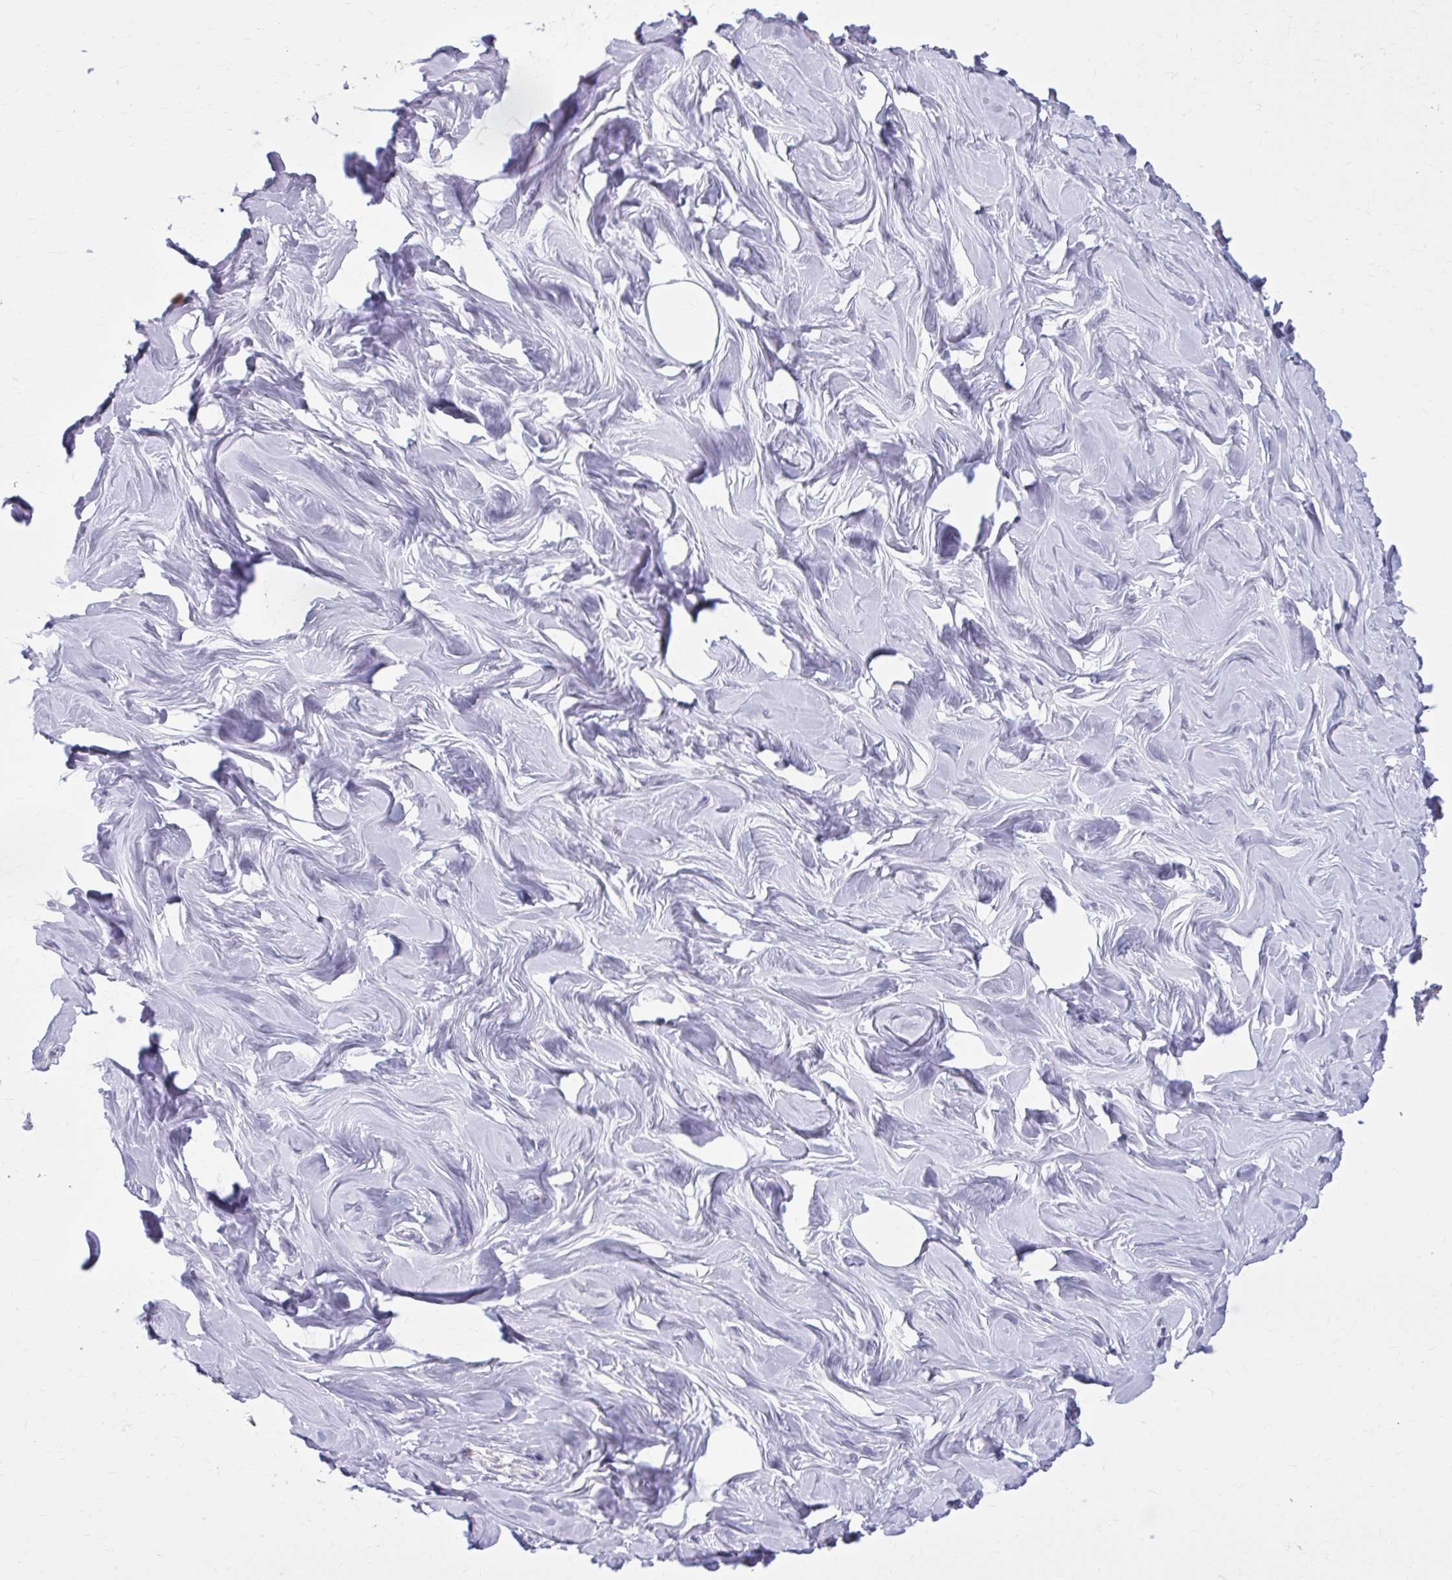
{"staining": {"intensity": "negative", "quantity": "none", "location": "none"}, "tissue": "breast", "cell_type": "Adipocytes", "image_type": "normal", "snomed": [{"axis": "morphology", "description": "Normal tissue, NOS"}, {"axis": "topography", "description": "Breast"}], "caption": "Protein analysis of benign breast demonstrates no significant positivity in adipocytes. The staining was performed using DAB (3,3'-diaminobenzidine) to visualize the protein expression in brown, while the nuclei were stained in blue with hematoxylin (Magnification: 20x).", "gene": "OR4B1", "patient": {"sex": "female", "age": 27}}